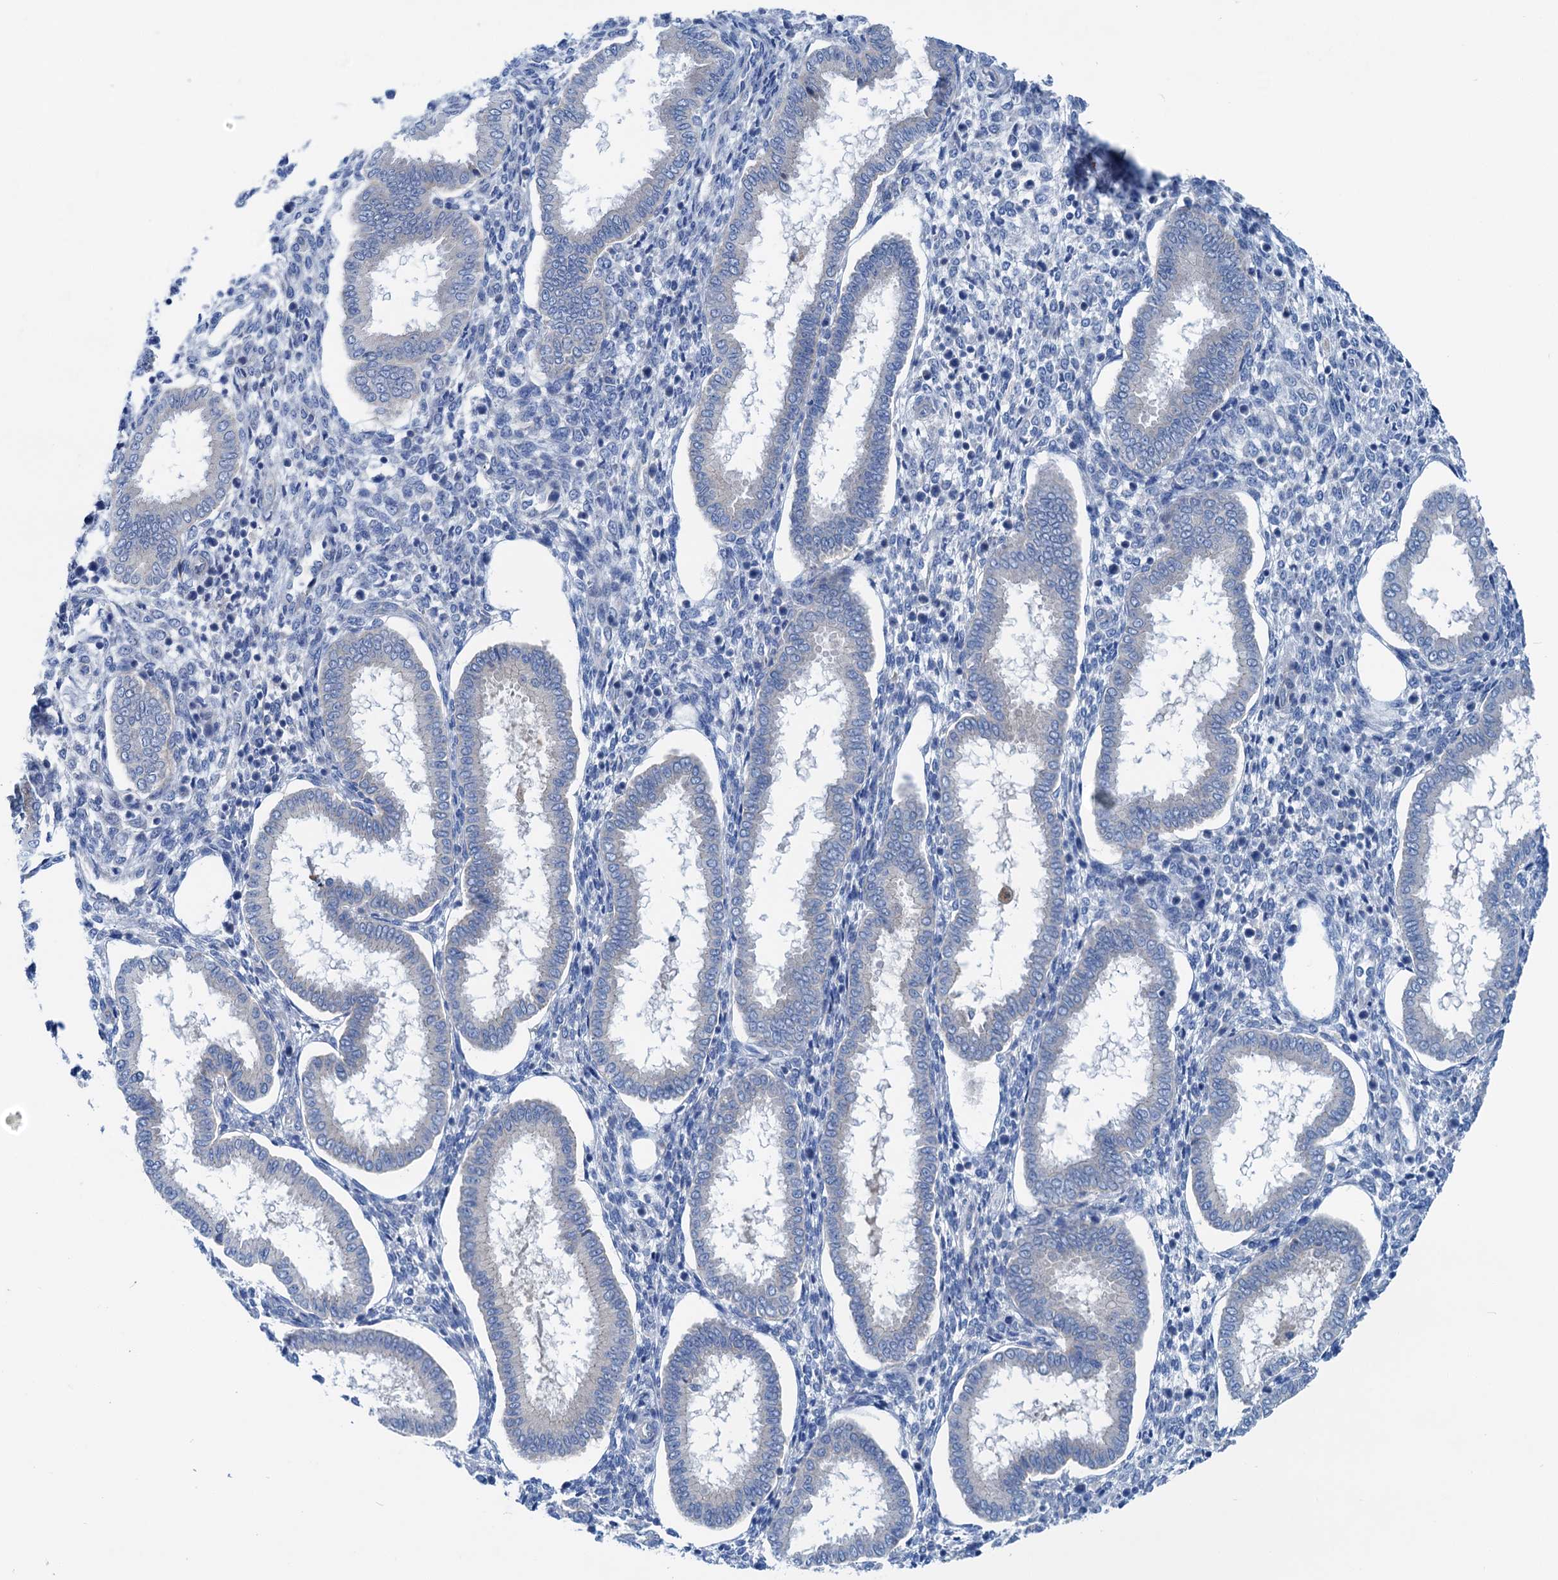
{"staining": {"intensity": "negative", "quantity": "none", "location": "none"}, "tissue": "endometrium", "cell_type": "Cells in endometrial stroma", "image_type": "normal", "snomed": [{"axis": "morphology", "description": "Normal tissue, NOS"}, {"axis": "topography", "description": "Endometrium"}], "caption": "IHC of normal endometrium displays no staining in cells in endometrial stroma.", "gene": "KNDC1", "patient": {"sex": "female", "age": 24}}